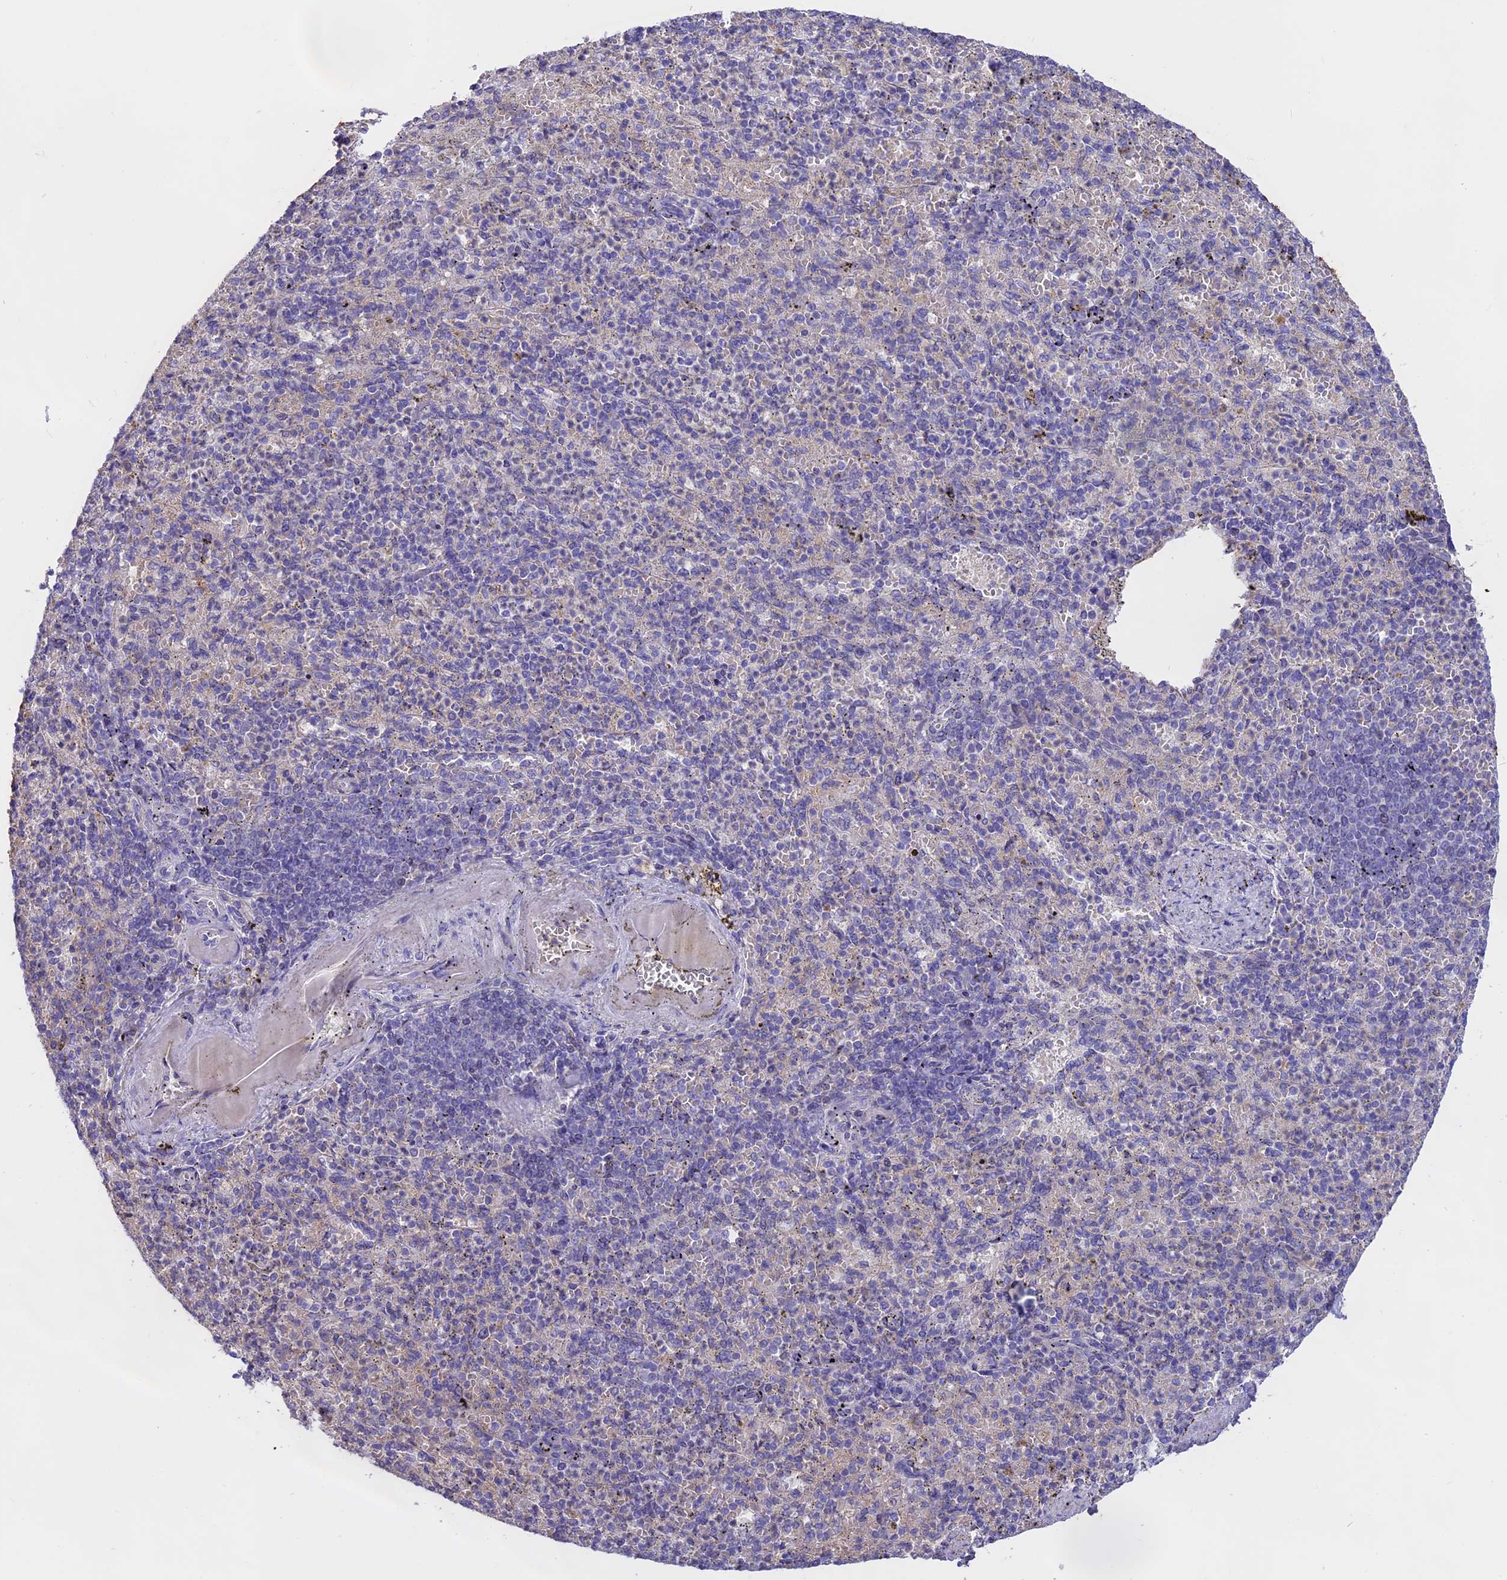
{"staining": {"intensity": "negative", "quantity": "none", "location": "none"}, "tissue": "spleen", "cell_type": "Cells in red pulp", "image_type": "normal", "snomed": [{"axis": "morphology", "description": "Normal tissue, NOS"}, {"axis": "topography", "description": "Spleen"}], "caption": "Immunohistochemistry (IHC) image of benign spleen: spleen stained with DAB (3,3'-diaminobenzidine) reveals no significant protein expression in cells in red pulp.", "gene": "WFDC2", "patient": {"sex": "female", "age": 74}}